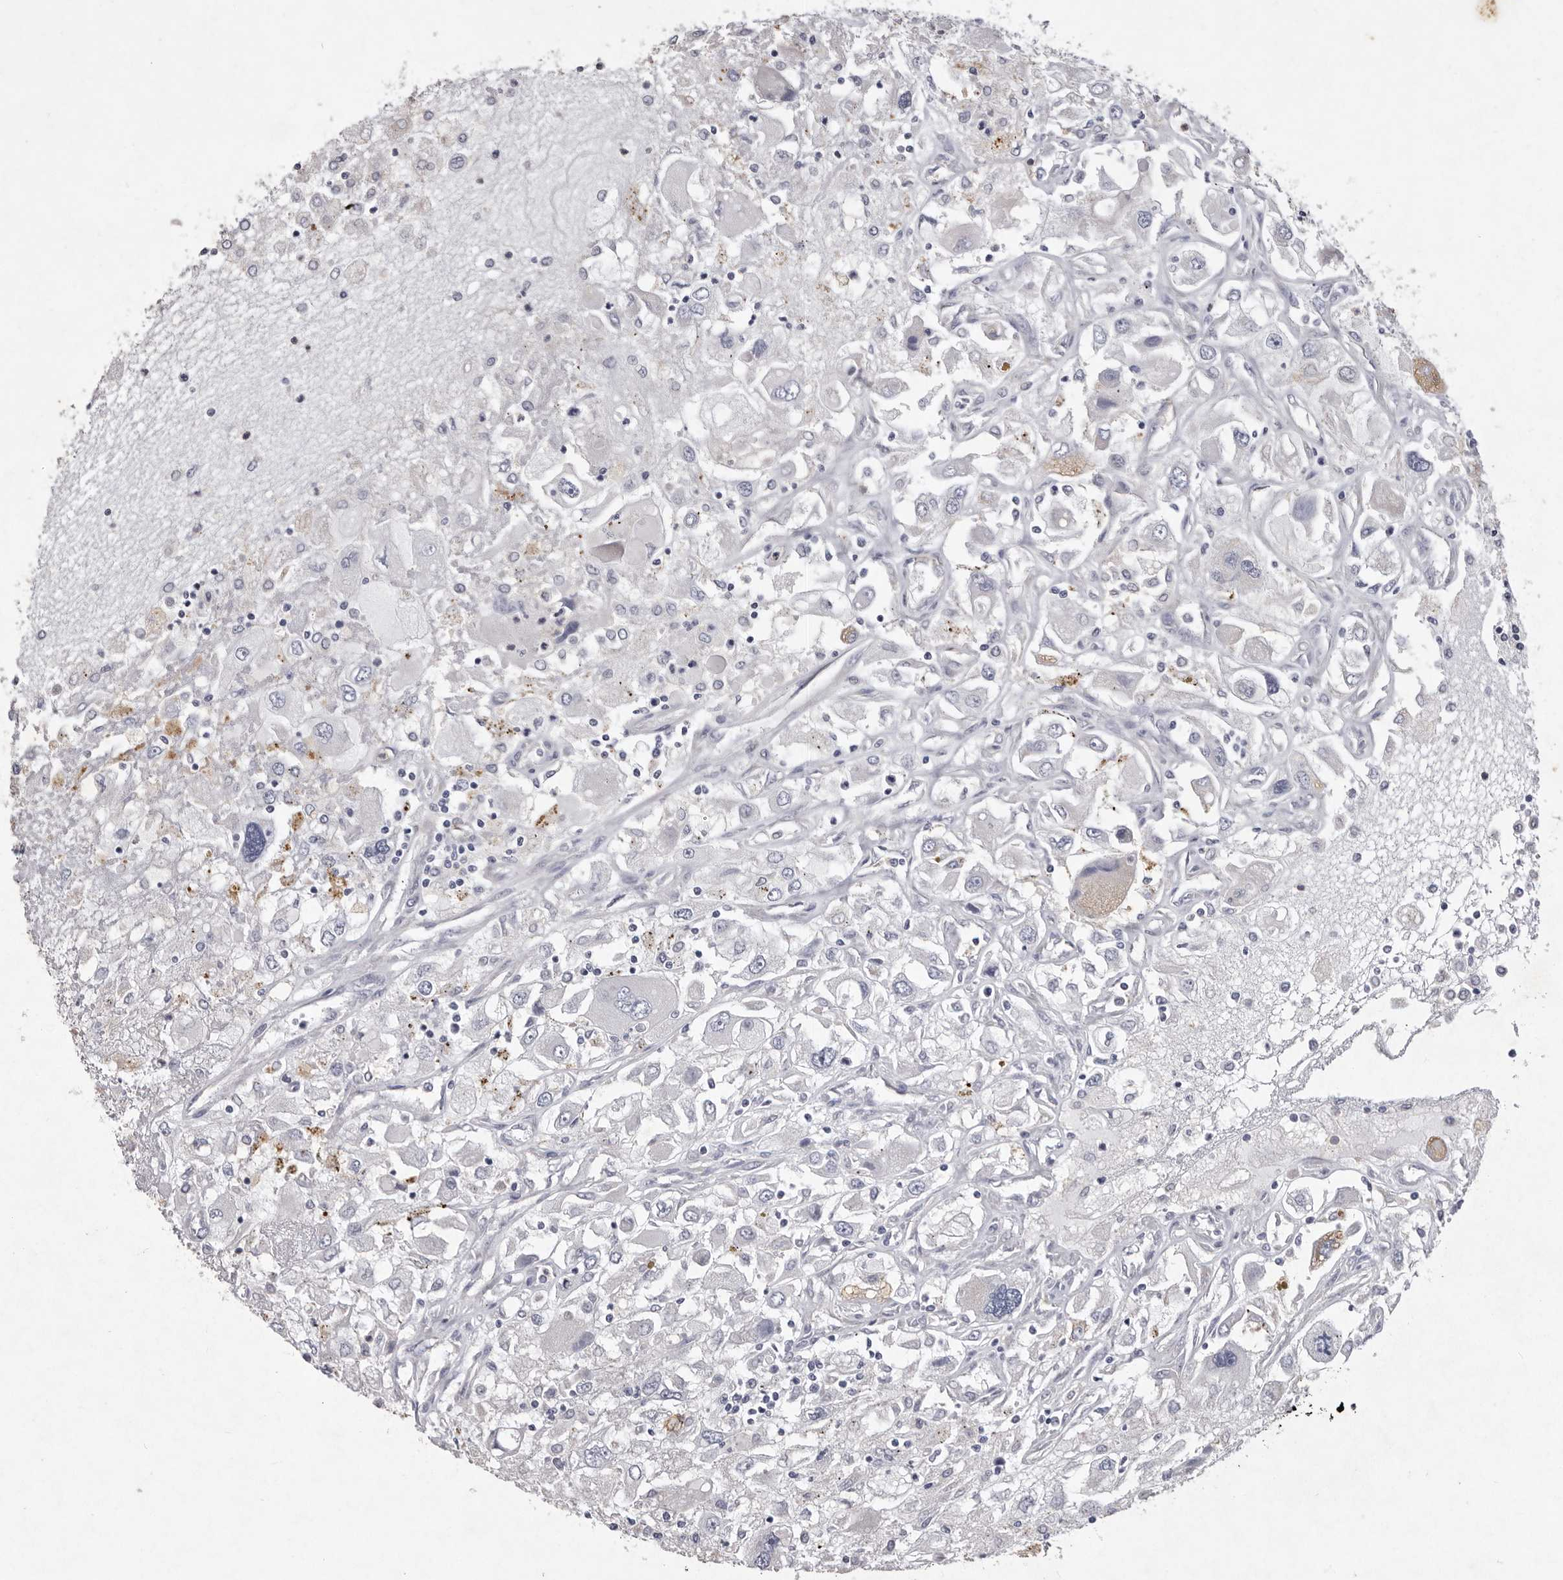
{"staining": {"intensity": "negative", "quantity": "none", "location": "none"}, "tissue": "renal cancer", "cell_type": "Tumor cells", "image_type": "cancer", "snomed": [{"axis": "morphology", "description": "Adenocarcinoma, NOS"}, {"axis": "topography", "description": "Kidney"}], "caption": "A micrograph of human renal cancer (adenocarcinoma) is negative for staining in tumor cells.", "gene": "NKAIN4", "patient": {"sex": "female", "age": 52}}